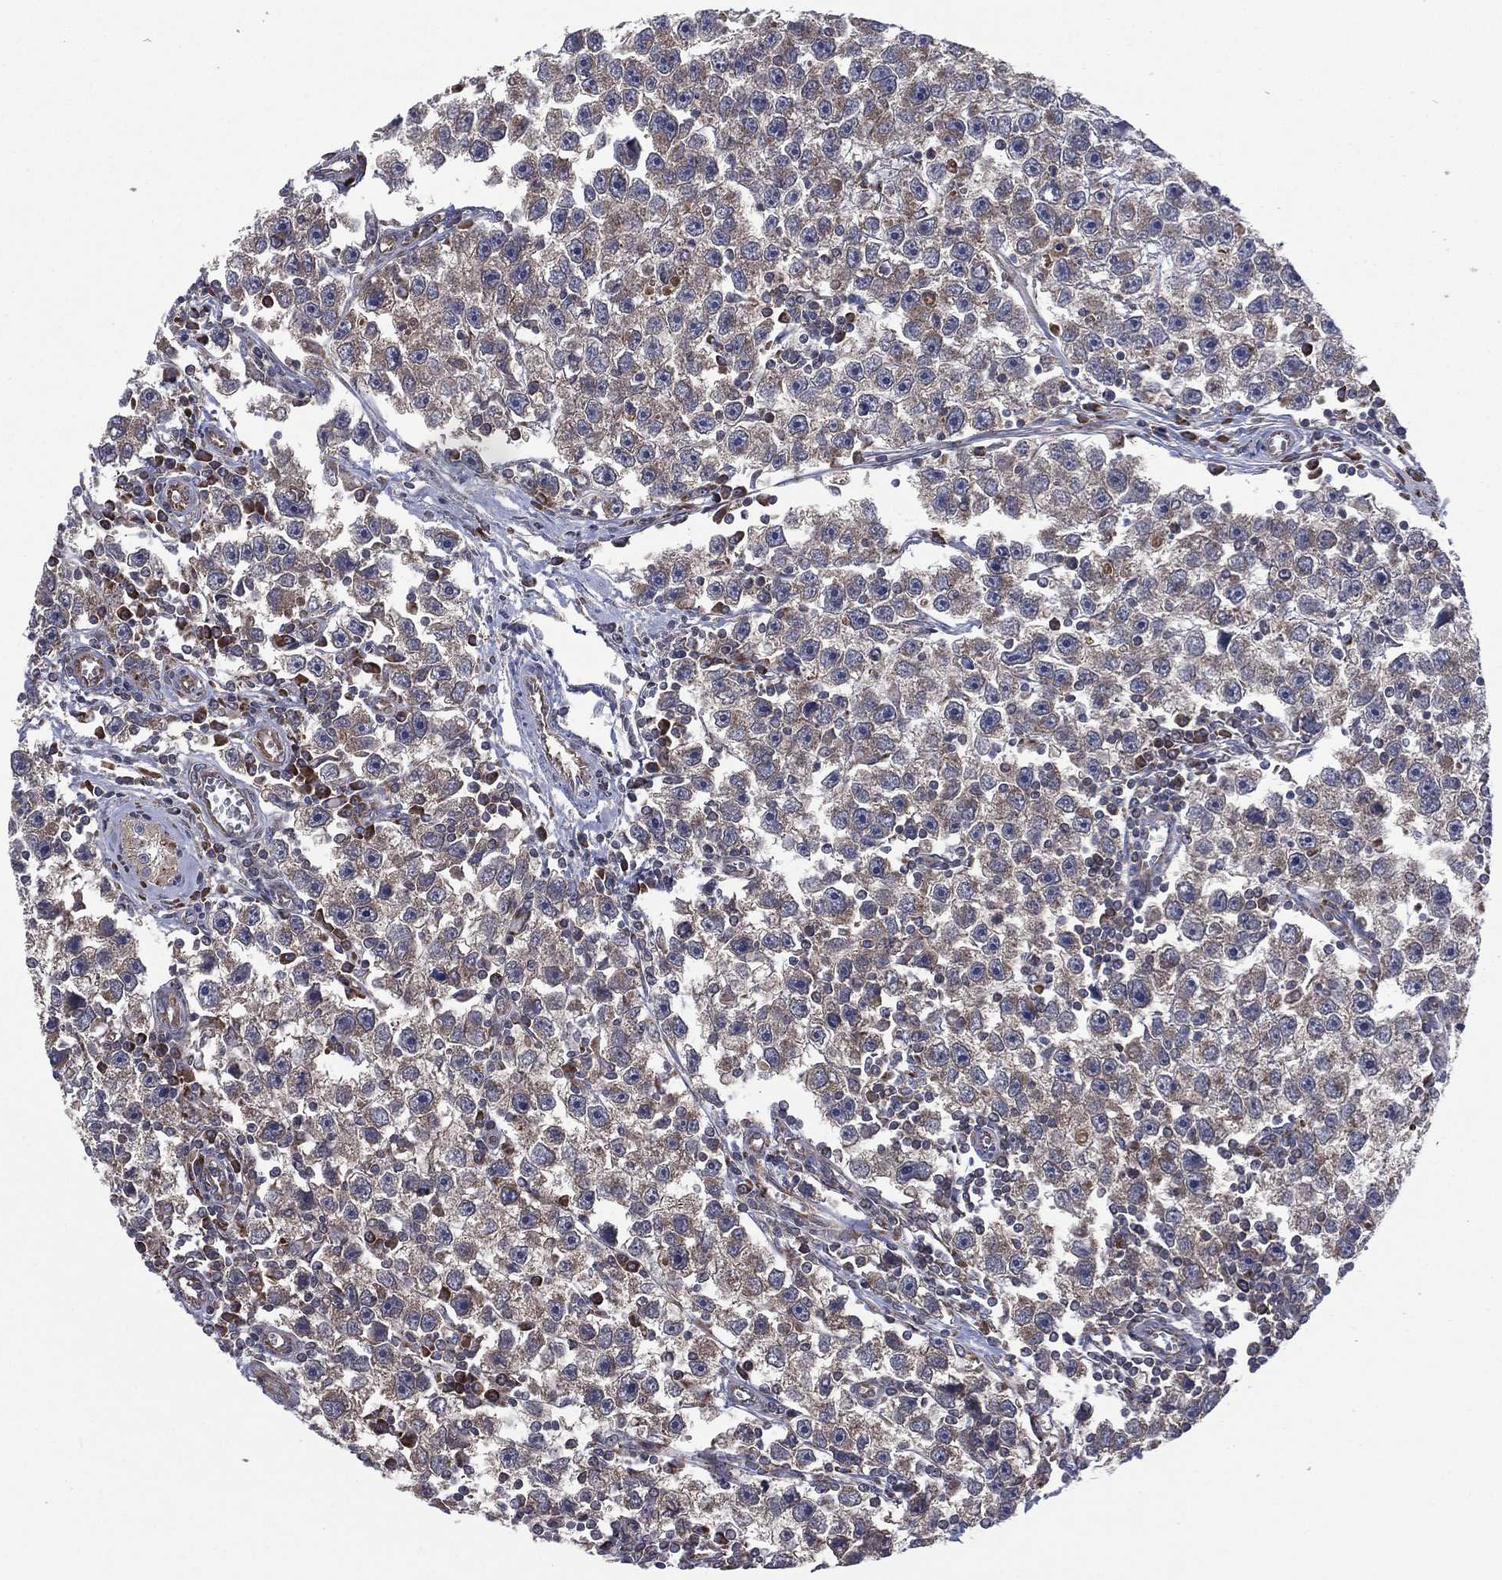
{"staining": {"intensity": "negative", "quantity": "none", "location": "none"}, "tissue": "testis cancer", "cell_type": "Tumor cells", "image_type": "cancer", "snomed": [{"axis": "morphology", "description": "Seminoma, NOS"}, {"axis": "topography", "description": "Testis"}], "caption": "Immunohistochemistry of testis cancer (seminoma) reveals no expression in tumor cells.", "gene": "C2orf76", "patient": {"sex": "male", "age": 30}}